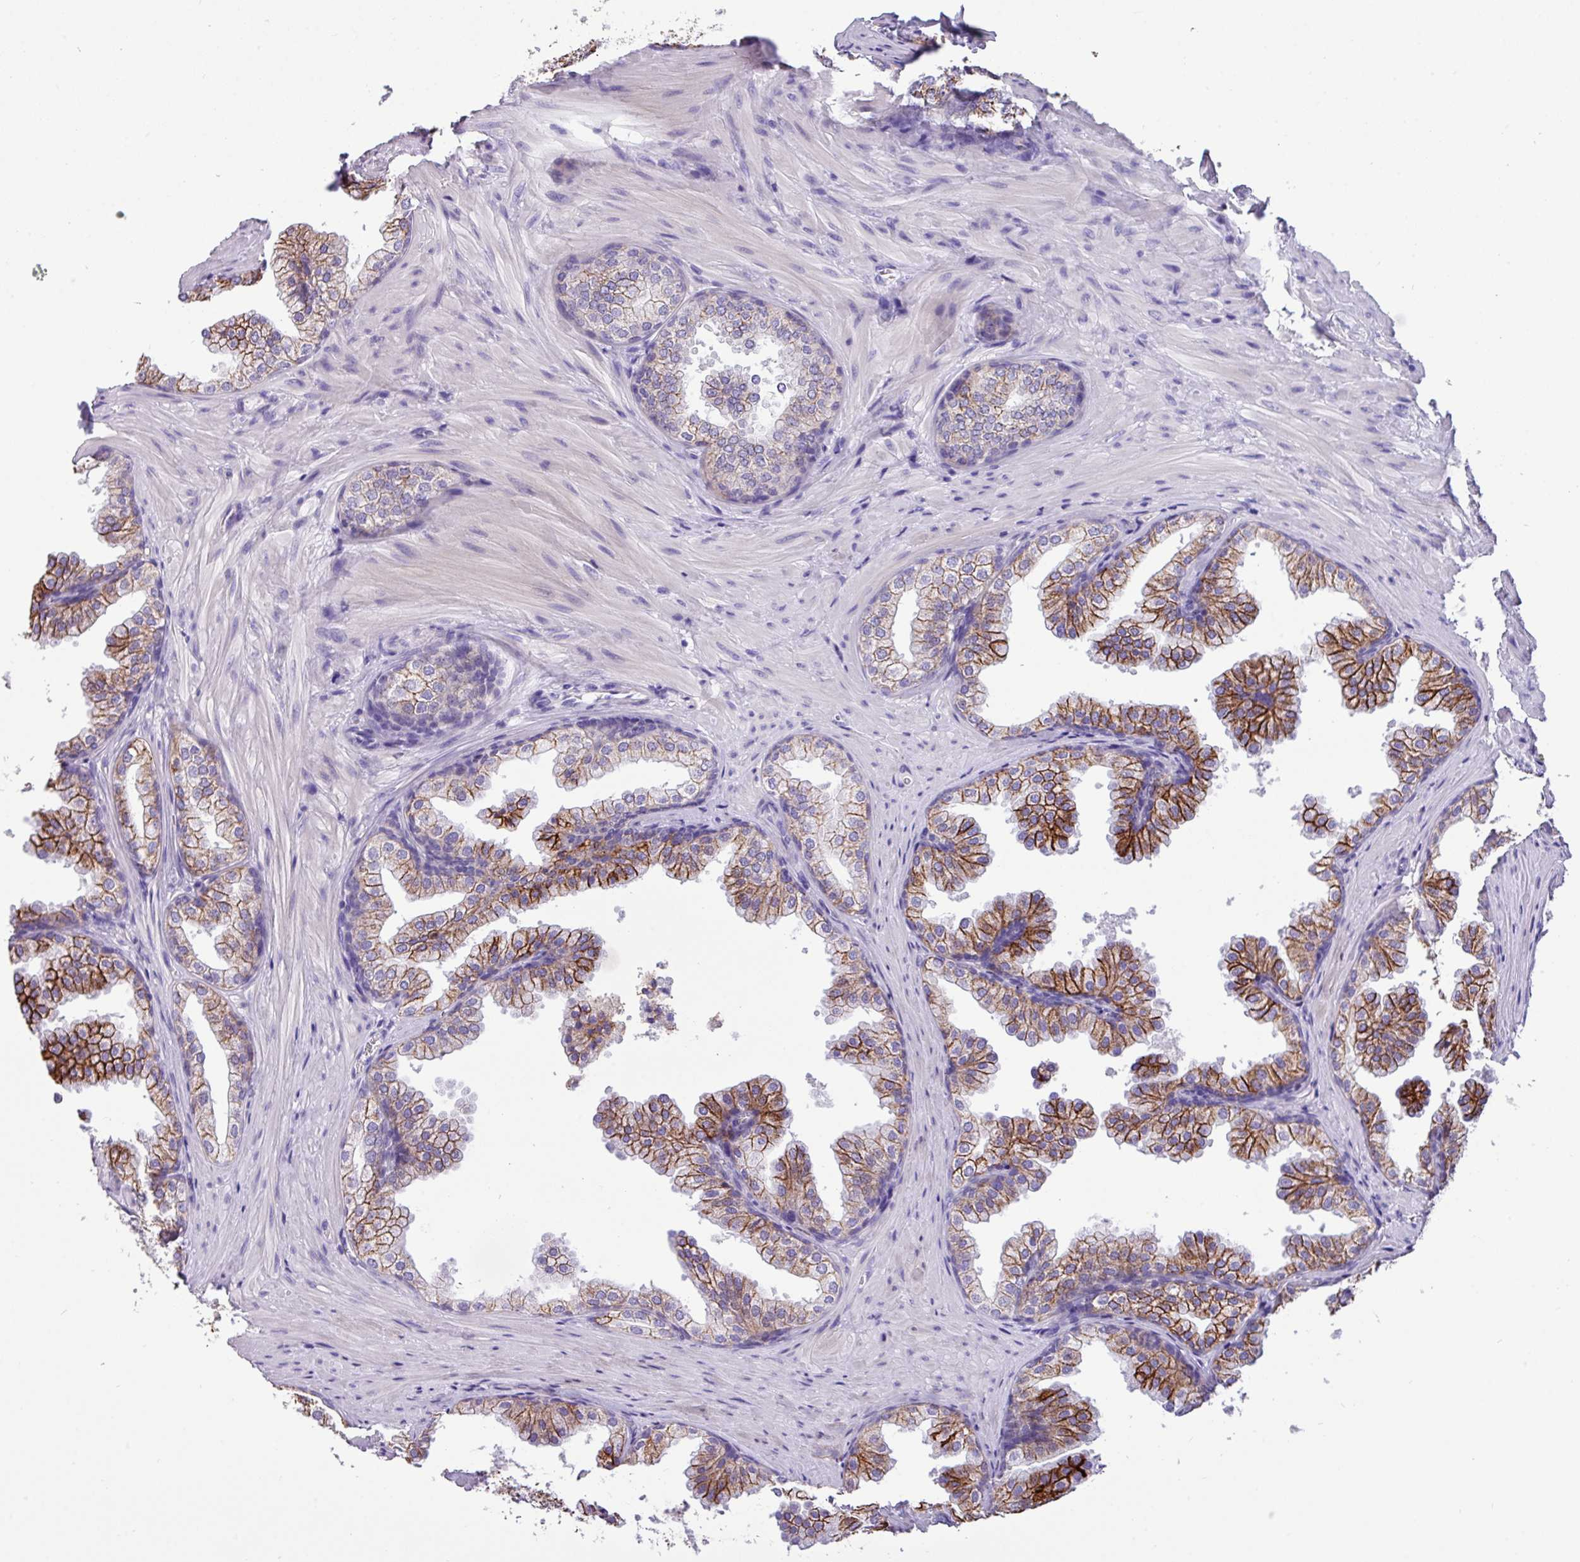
{"staining": {"intensity": "strong", "quantity": "25%-75%", "location": "cytoplasmic/membranous"}, "tissue": "prostate", "cell_type": "Glandular cells", "image_type": "normal", "snomed": [{"axis": "morphology", "description": "Normal tissue, NOS"}, {"axis": "topography", "description": "Prostate"}], "caption": "A high-resolution photomicrograph shows immunohistochemistry (IHC) staining of benign prostate, which reveals strong cytoplasmic/membranous positivity in about 25%-75% of glandular cells. The staining was performed using DAB (3,3'-diaminobenzidine) to visualize the protein expression in brown, while the nuclei were stained in blue with hematoxylin (Magnification: 20x).", "gene": "EPCAM", "patient": {"sex": "male", "age": 37}}